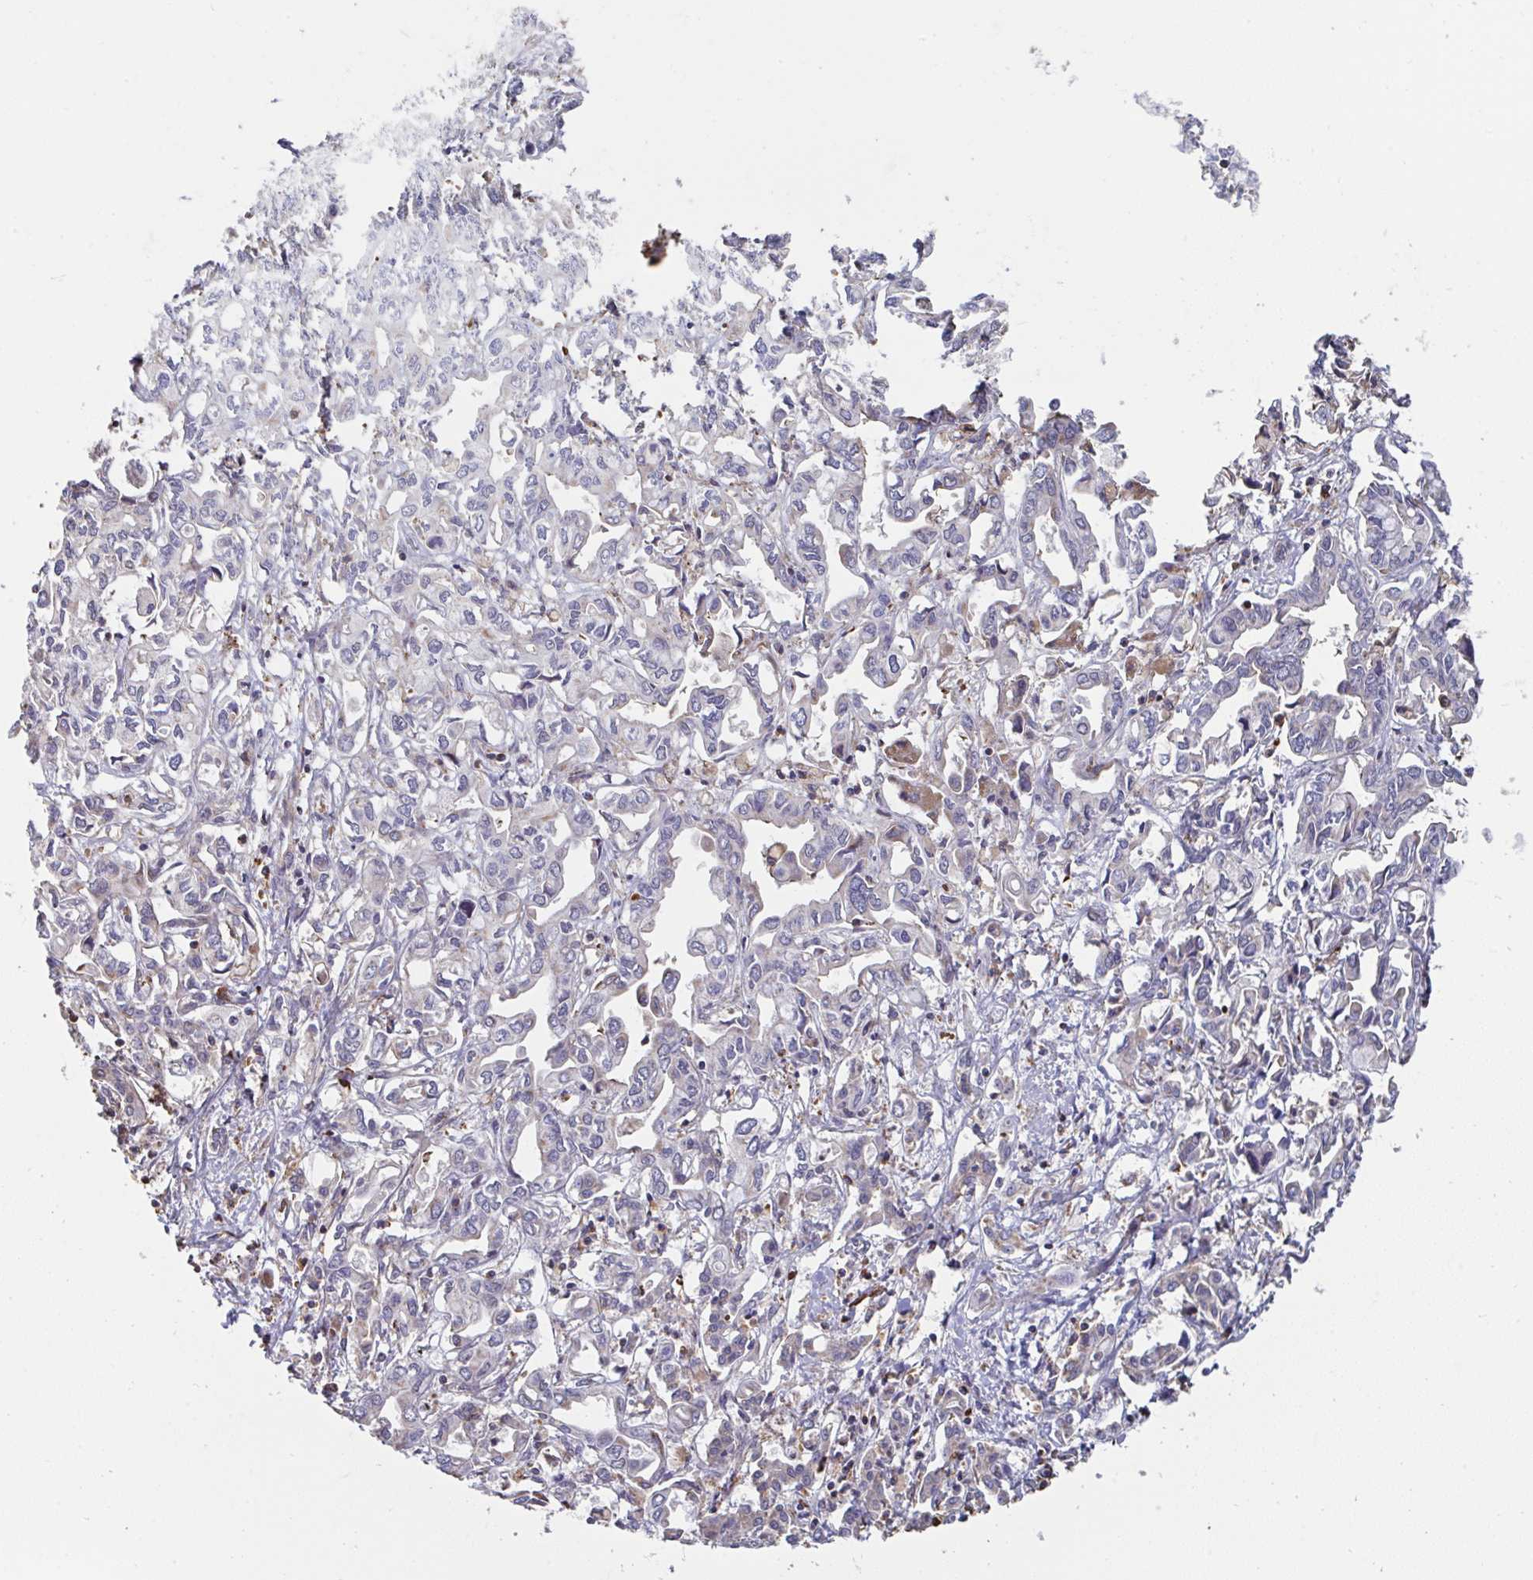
{"staining": {"intensity": "negative", "quantity": "none", "location": "none"}, "tissue": "liver cancer", "cell_type": "Tumor cells", "image_type": "cancer", "snomed": [{"axis": "morphology", "description": "Cholangiocarcinoma"}, {"axis": "topography", "description": "Liver"}], "caption": "The image demonstrates no significant positivity in tumor cells of liver cancer (cholangiocarcinoma).", "gene": "DZANK1", "patient": {"sex": "female", "age": 64}}